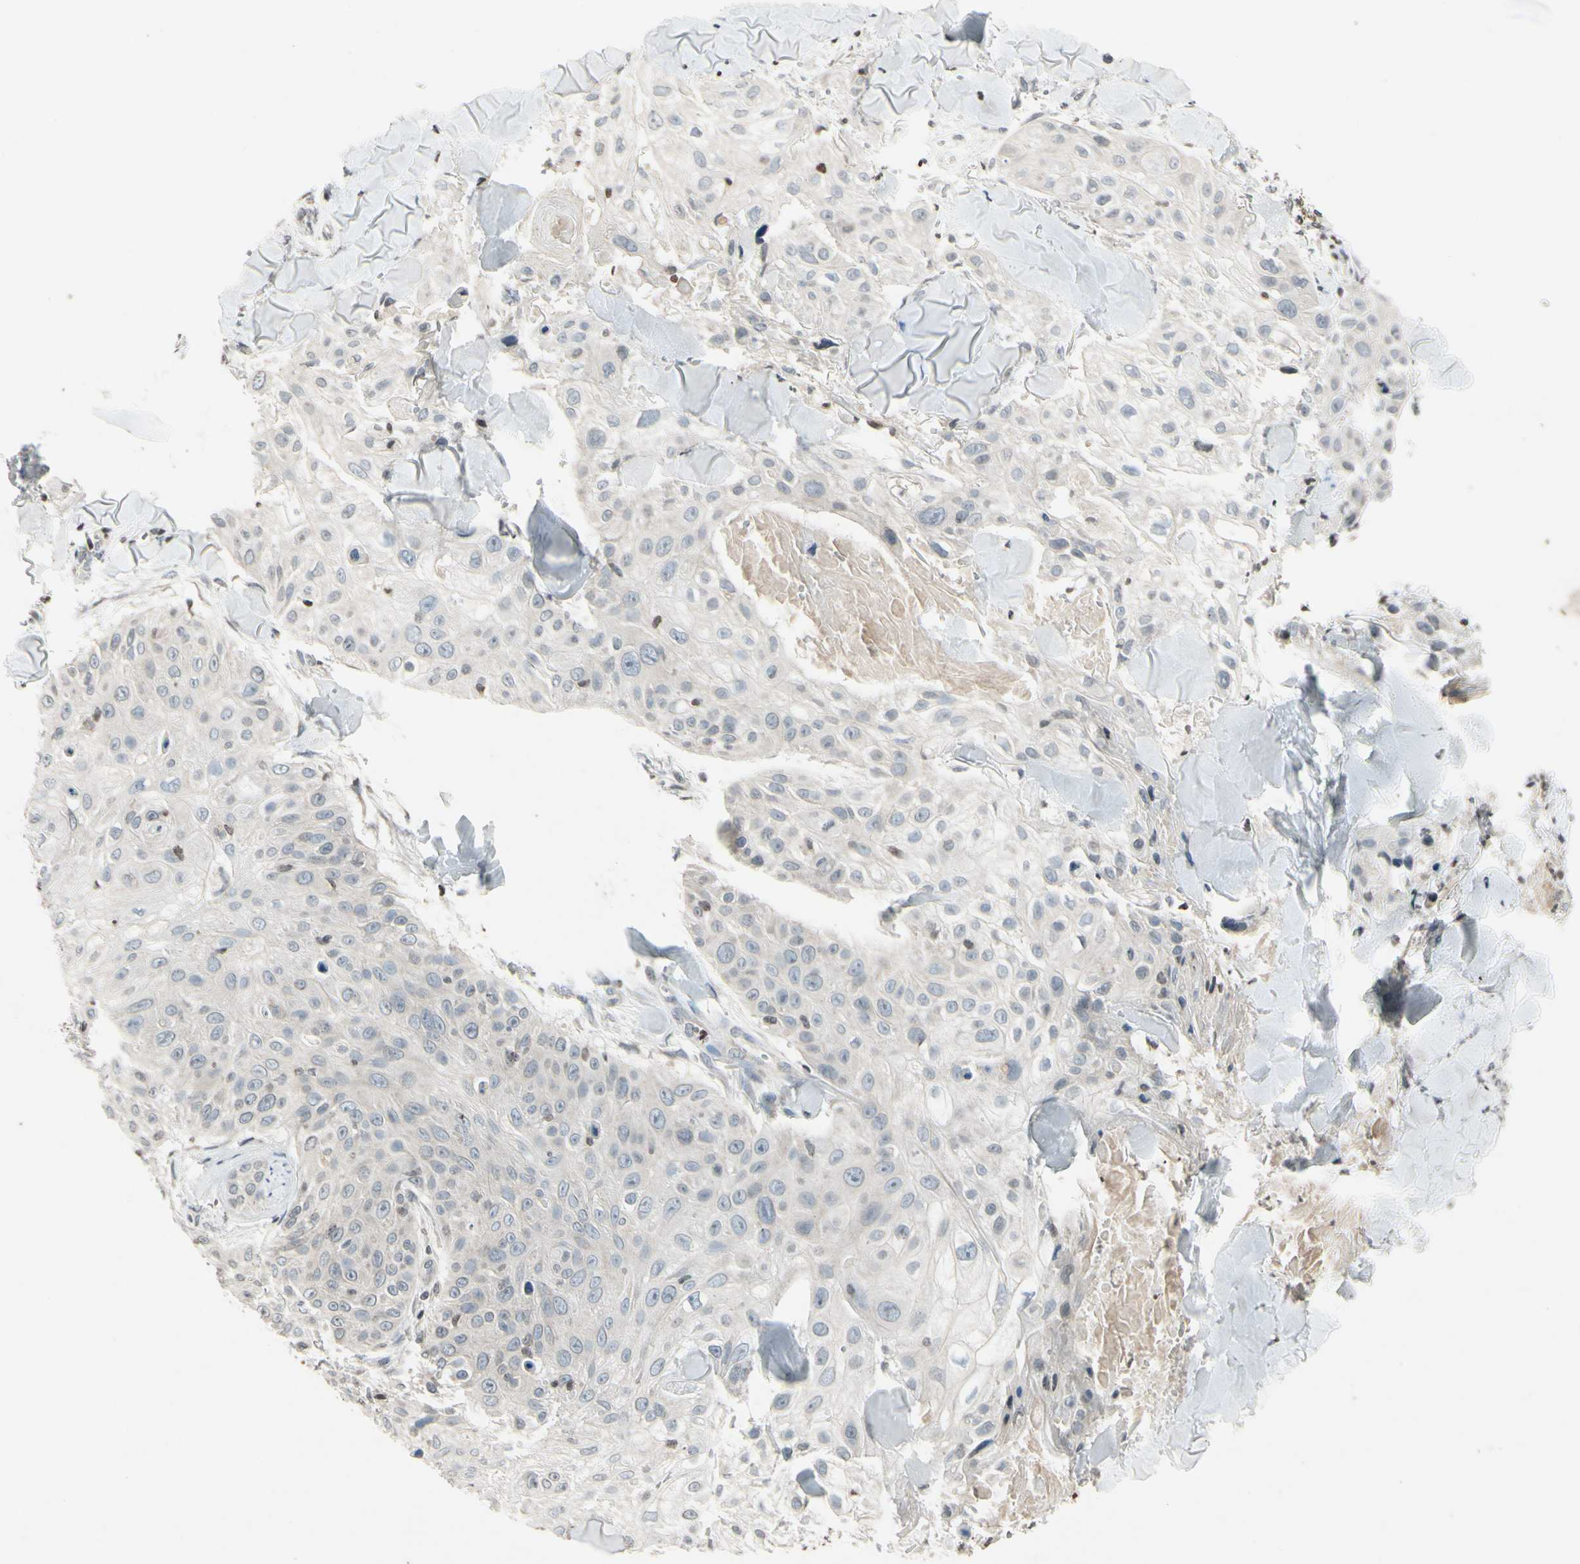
{"staining": {"intensity": "weak", "quantity": "25%-75%", "location": "cytoplasmic/membranous"}, "tissue": "skin cancer", "cell_type": "Tumor cells", "image_type": "cancer", "snomed": [{"axis": "morphology", "description": "Squamous cell carcinoma, NOS"}, {"axis": "topography", "description": "Skin"}], "caption": "Skin cancer stained for a protein (brown) displays weak cytoplasmic/membranous positive expression in about 25%-75% of tumor cells.", "gene": "CLDN11", "patient": {"sex": "male", "age": 86}}